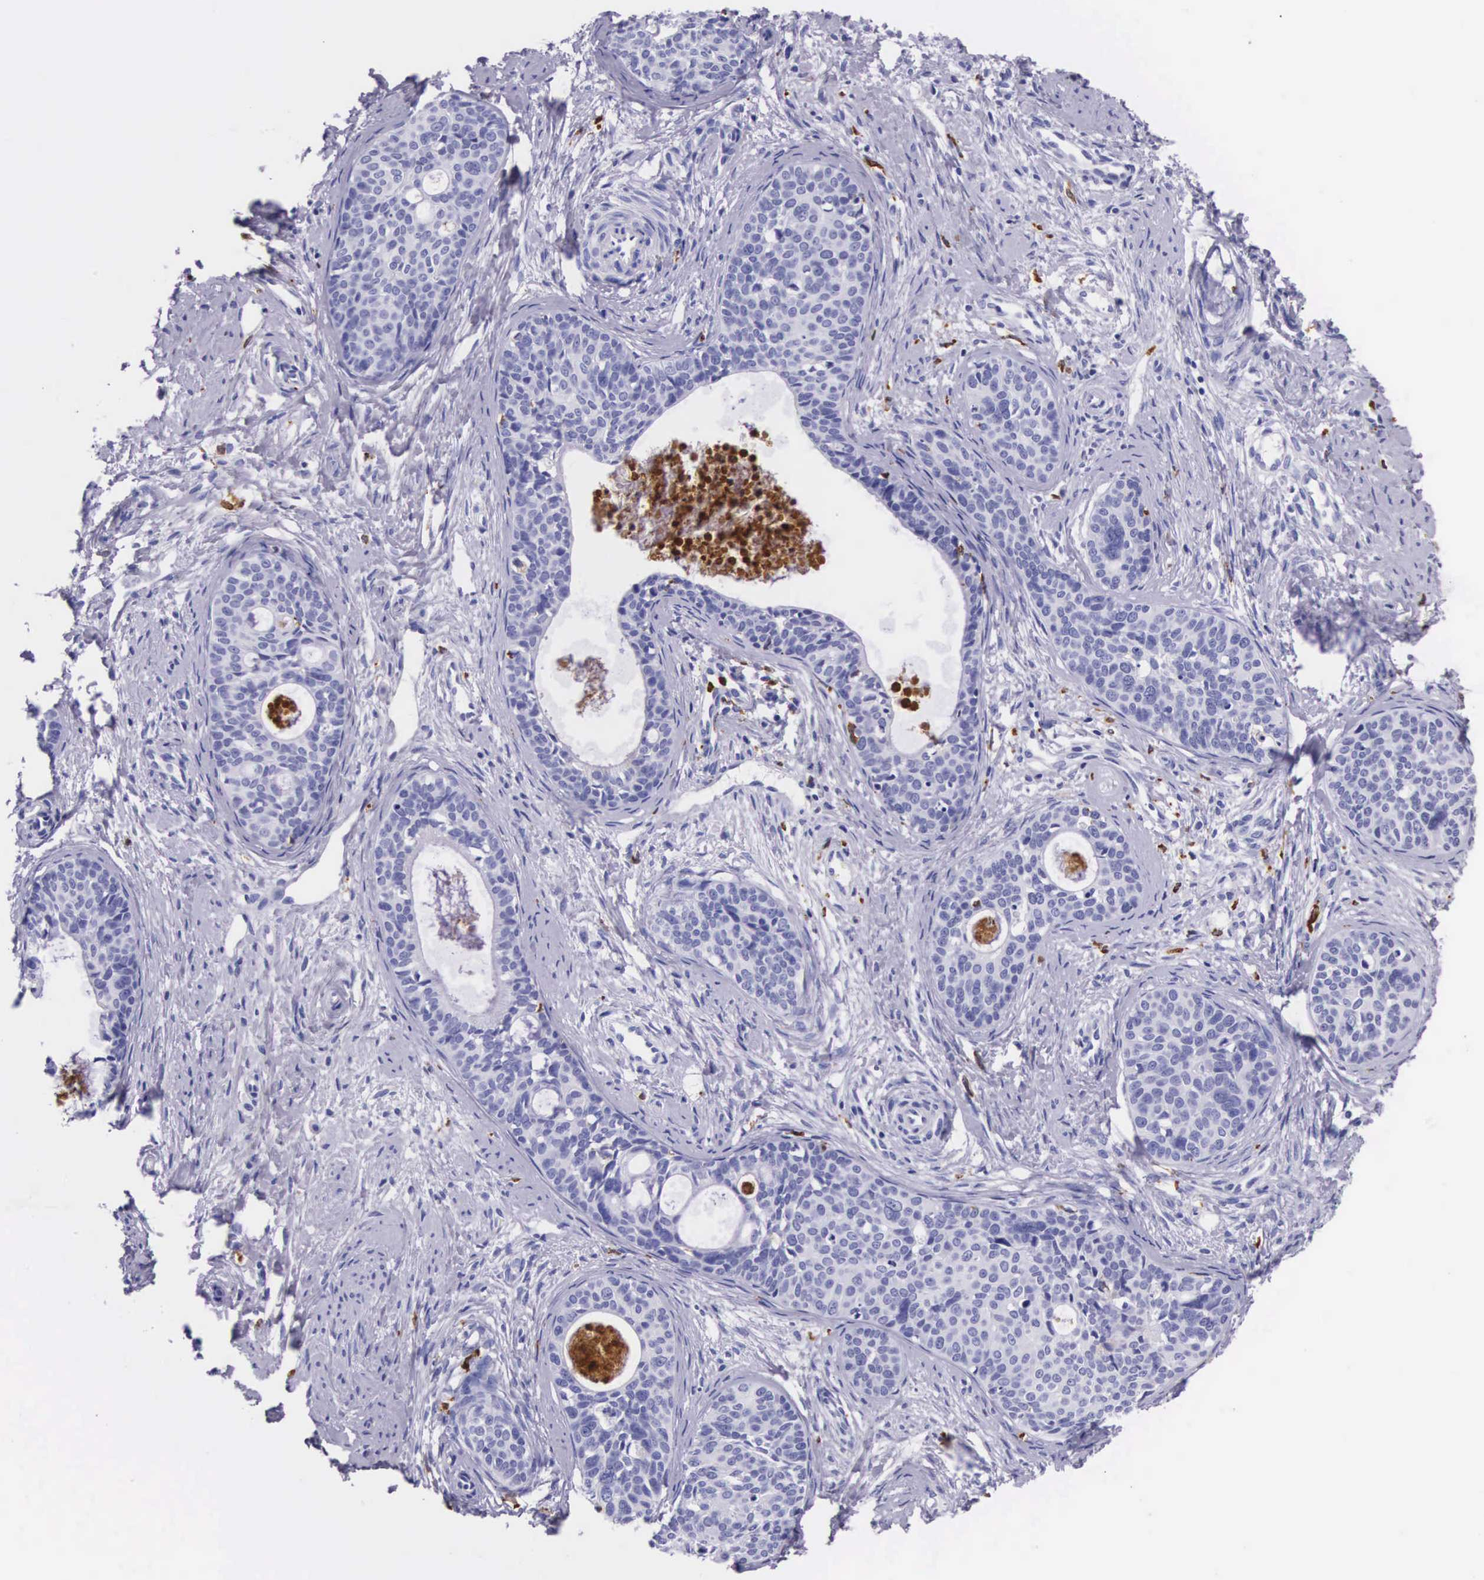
{"staining": {"intensity": "negative", "quantity": "none", "location": "none"}, "tissue": "cervical cancer", "cell_type": "Tumor cells", "image_type": "cancer", "snomed": [{"axis": "morphology", "description": "Squamous cell carcinoma, NOS"}, {"axis": "topography", "description": "Cervix"}], "caption": "DAB (3,3'-diaminobenzidine) immunohistochemical staining of cervical cancer reveals no significant expression in tumor cells. Brightfield microscopy of IHC stained with DAB (brown) and hematoxylin (blue), captured at high magnification.", "gene": "FCN1", "patient": {"sex": "female", "age": 34}}